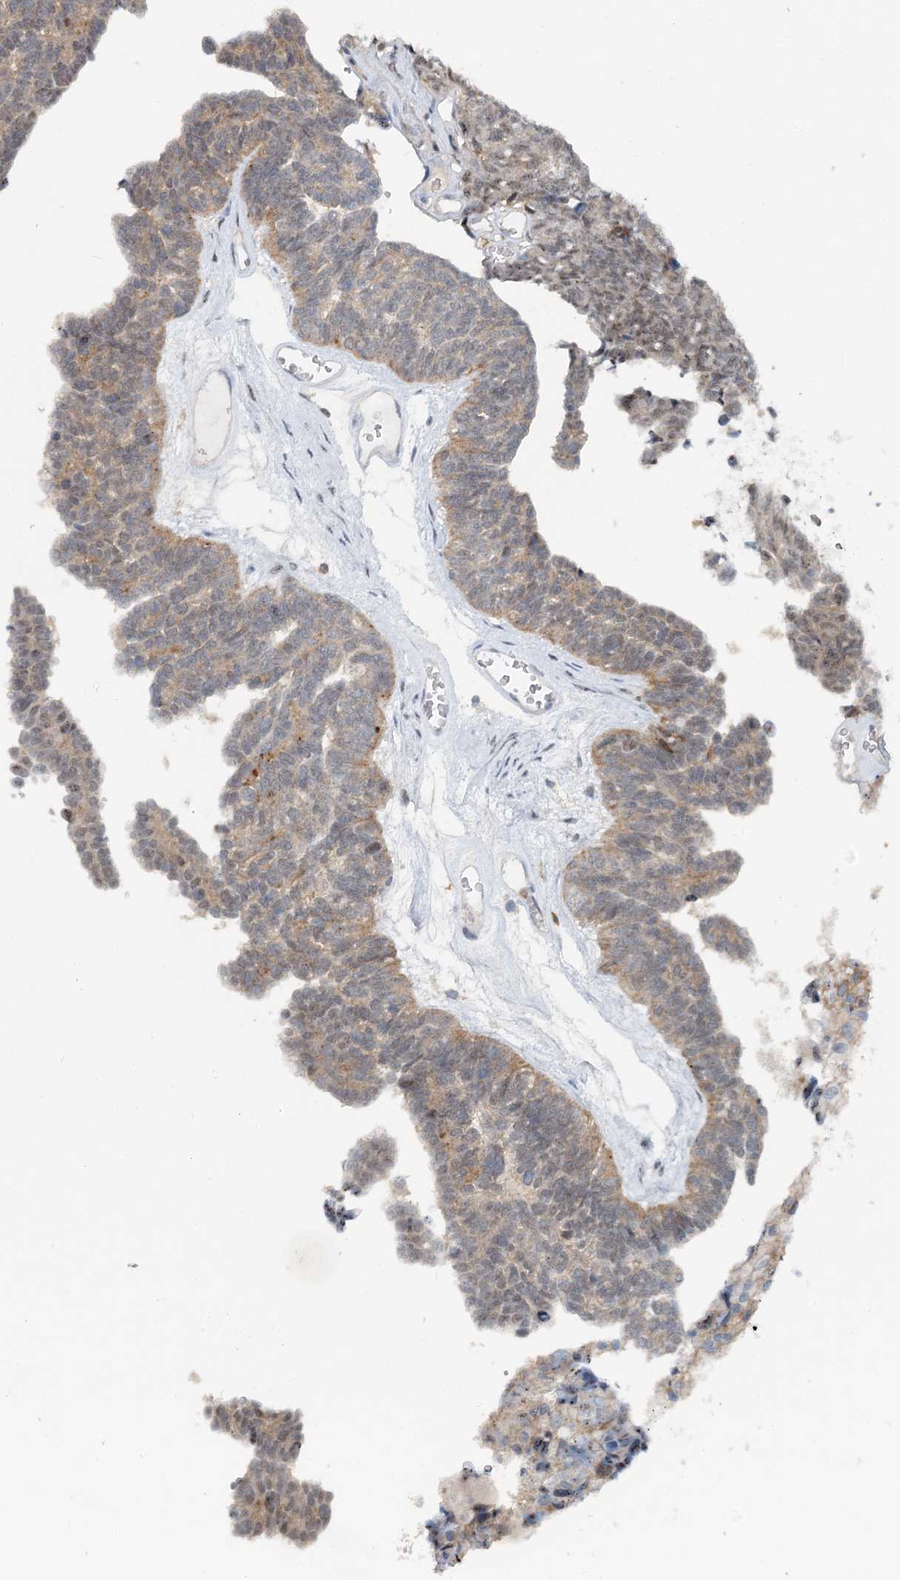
{"staining": {"intensity": "moderate", "quantity": "<25%", "location": "cytoplasmic/membranous,nuclear"}, "tissue": "ovarian cancer", "cell_type": "Tumor cells", "image_type": "cancer", "snomed": [{"axis": "morphology", "description": "Cystadenocarcinoma, serous, NOS"}, {"axis": "topography", "description": "Ovary"}], "caption": "High-magnification brightfield microscopy of ovarian cancer stained with DAB (brown) and counterstained with hematoxylin (blue). tumor cells exhibit moderate cytoplasmic/membranous and nuclear staining is identified in approximately<25% of cells.", "gene": "CDC42SE2", "patient": {"sex": "female", "age": 79}}